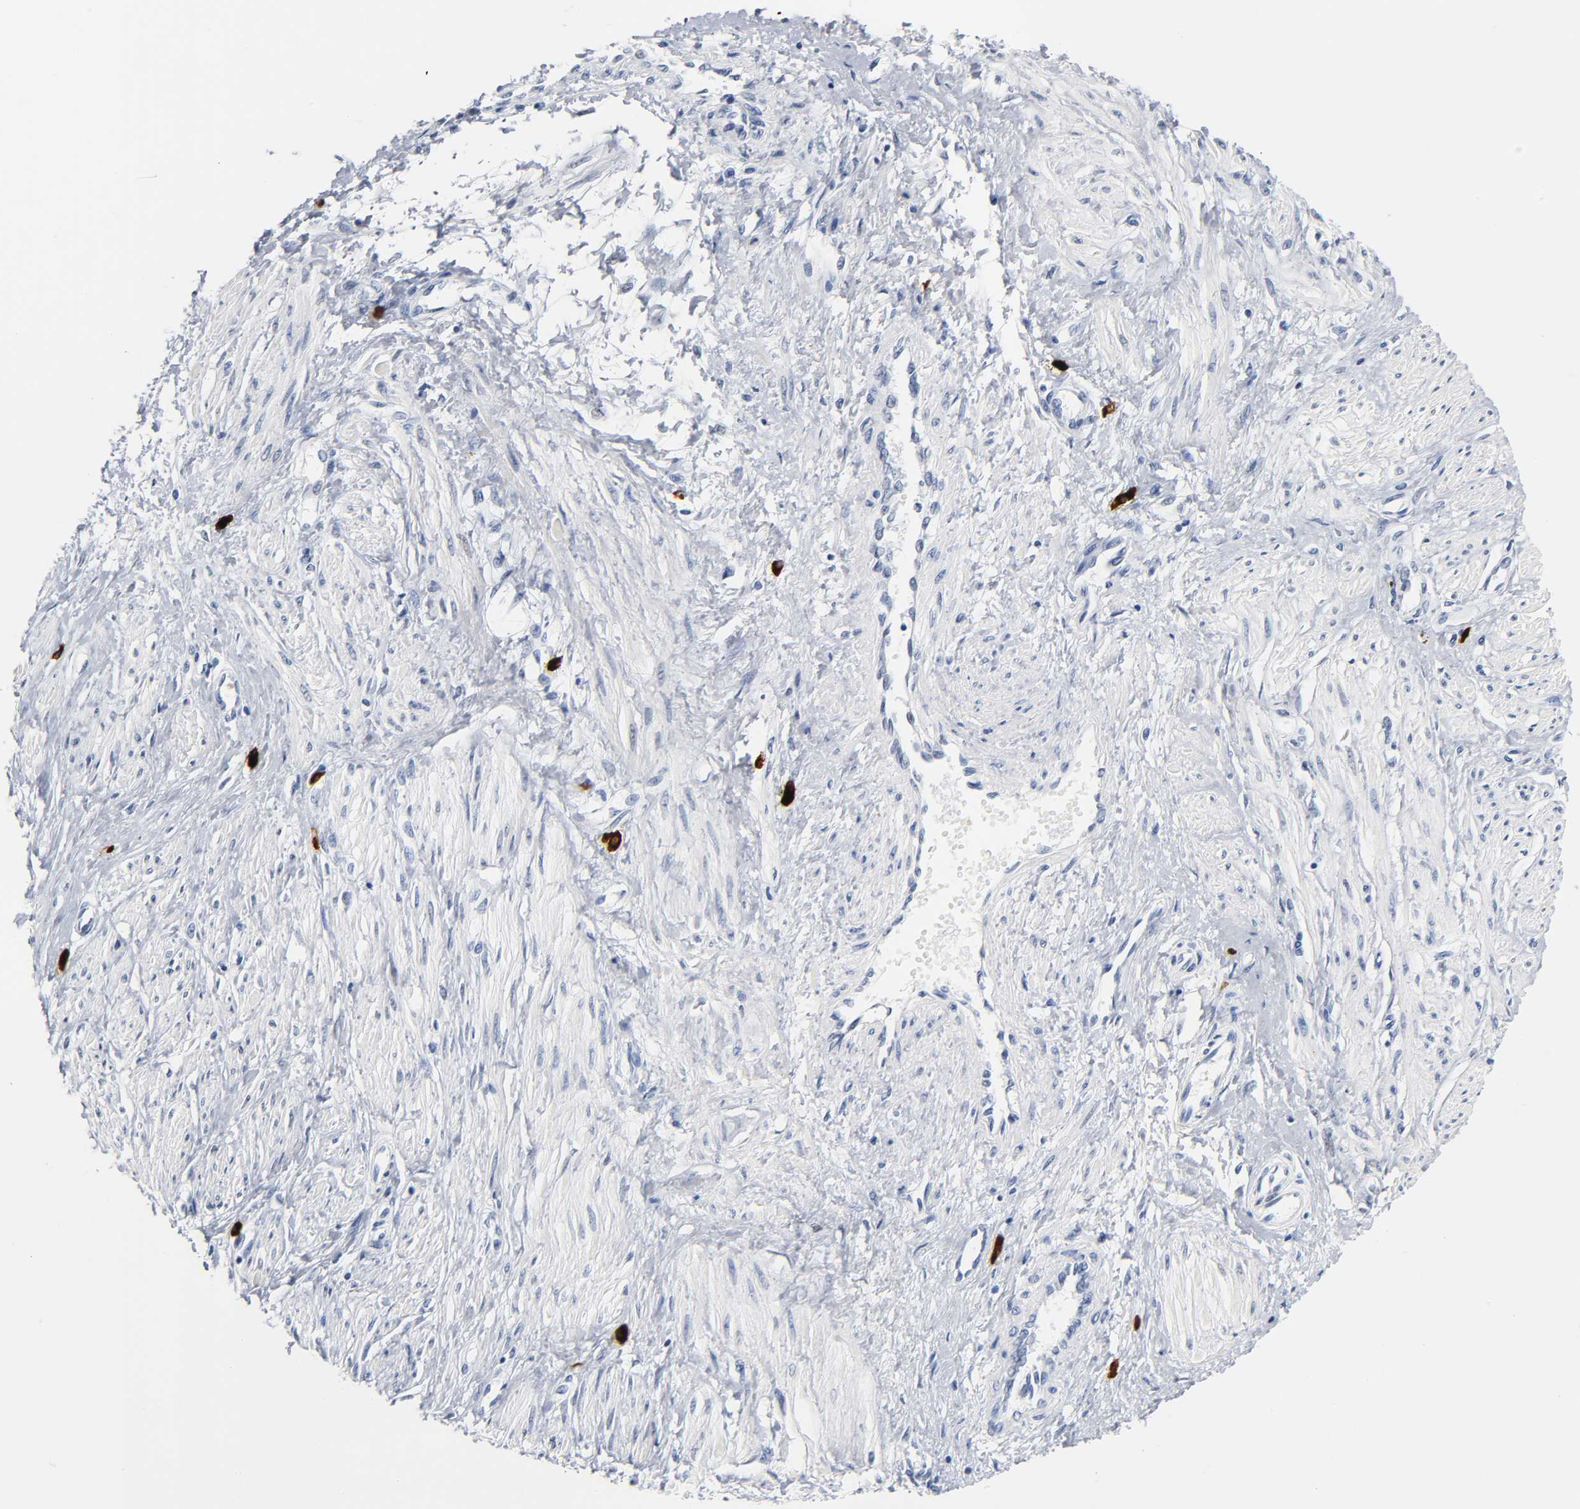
{"staining": {"intensity": "negative", "quantity": "none", "location": "none"}, "tissue": "smooth muscle", "cell_type": "Smooth muscle cells", "image_type": "normal", "snomed": [{"axis": "morphology", "description": "Normal tissue, NOS"}, {"axis": "topography", "description": "Smooth muscle"}, {"axis": "topography", "description": "Uterus"}], "caption": "High power microscopy image of an IHC histopathology image of normal smooth muscle, revealing no significant positivity in smooth muscle cells.", "gene": "NAB2", "patient": {"sex": "female", "age": 39}}